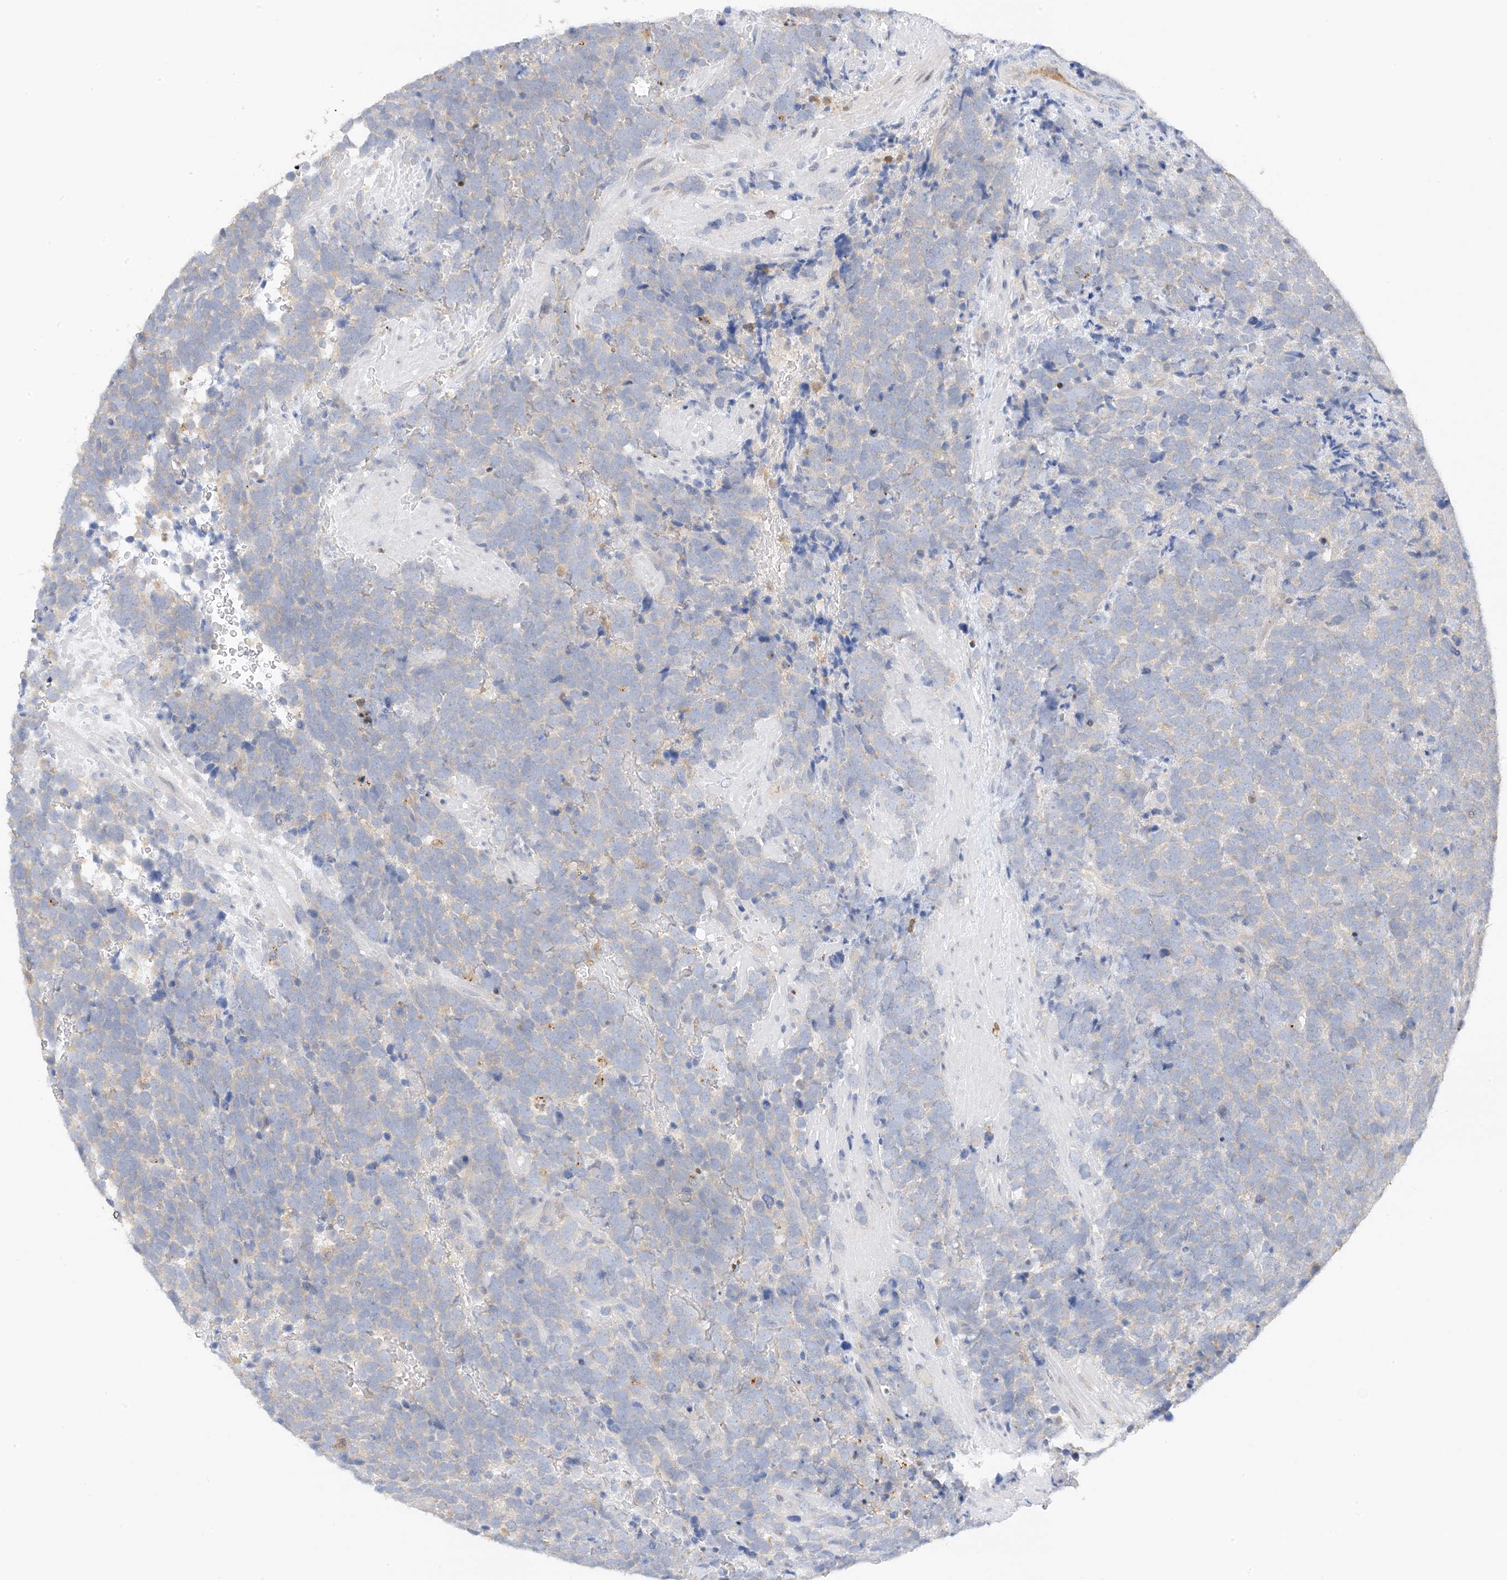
{"staining": {"intensity": "negative", "quantity": "none", "location": "none"}, "tissue": "urothelial cancer", "cell_type": "Tumor cells", "image_type": "cancer", "snomed": [{"axis": "morphology", "description": "Urothelial carcinoma, High grade"}, {"axis": "topography", "description": "Urinary bladder"}], "caption": "Immunohistochemistry (IHC) micrograph of human urothelial carcinoma (high-grade) stained for a protein (brown), which displays no expression in tumor cells.", "gene": "KIFBP", "patient": {"sex": "female", "age": 82}}